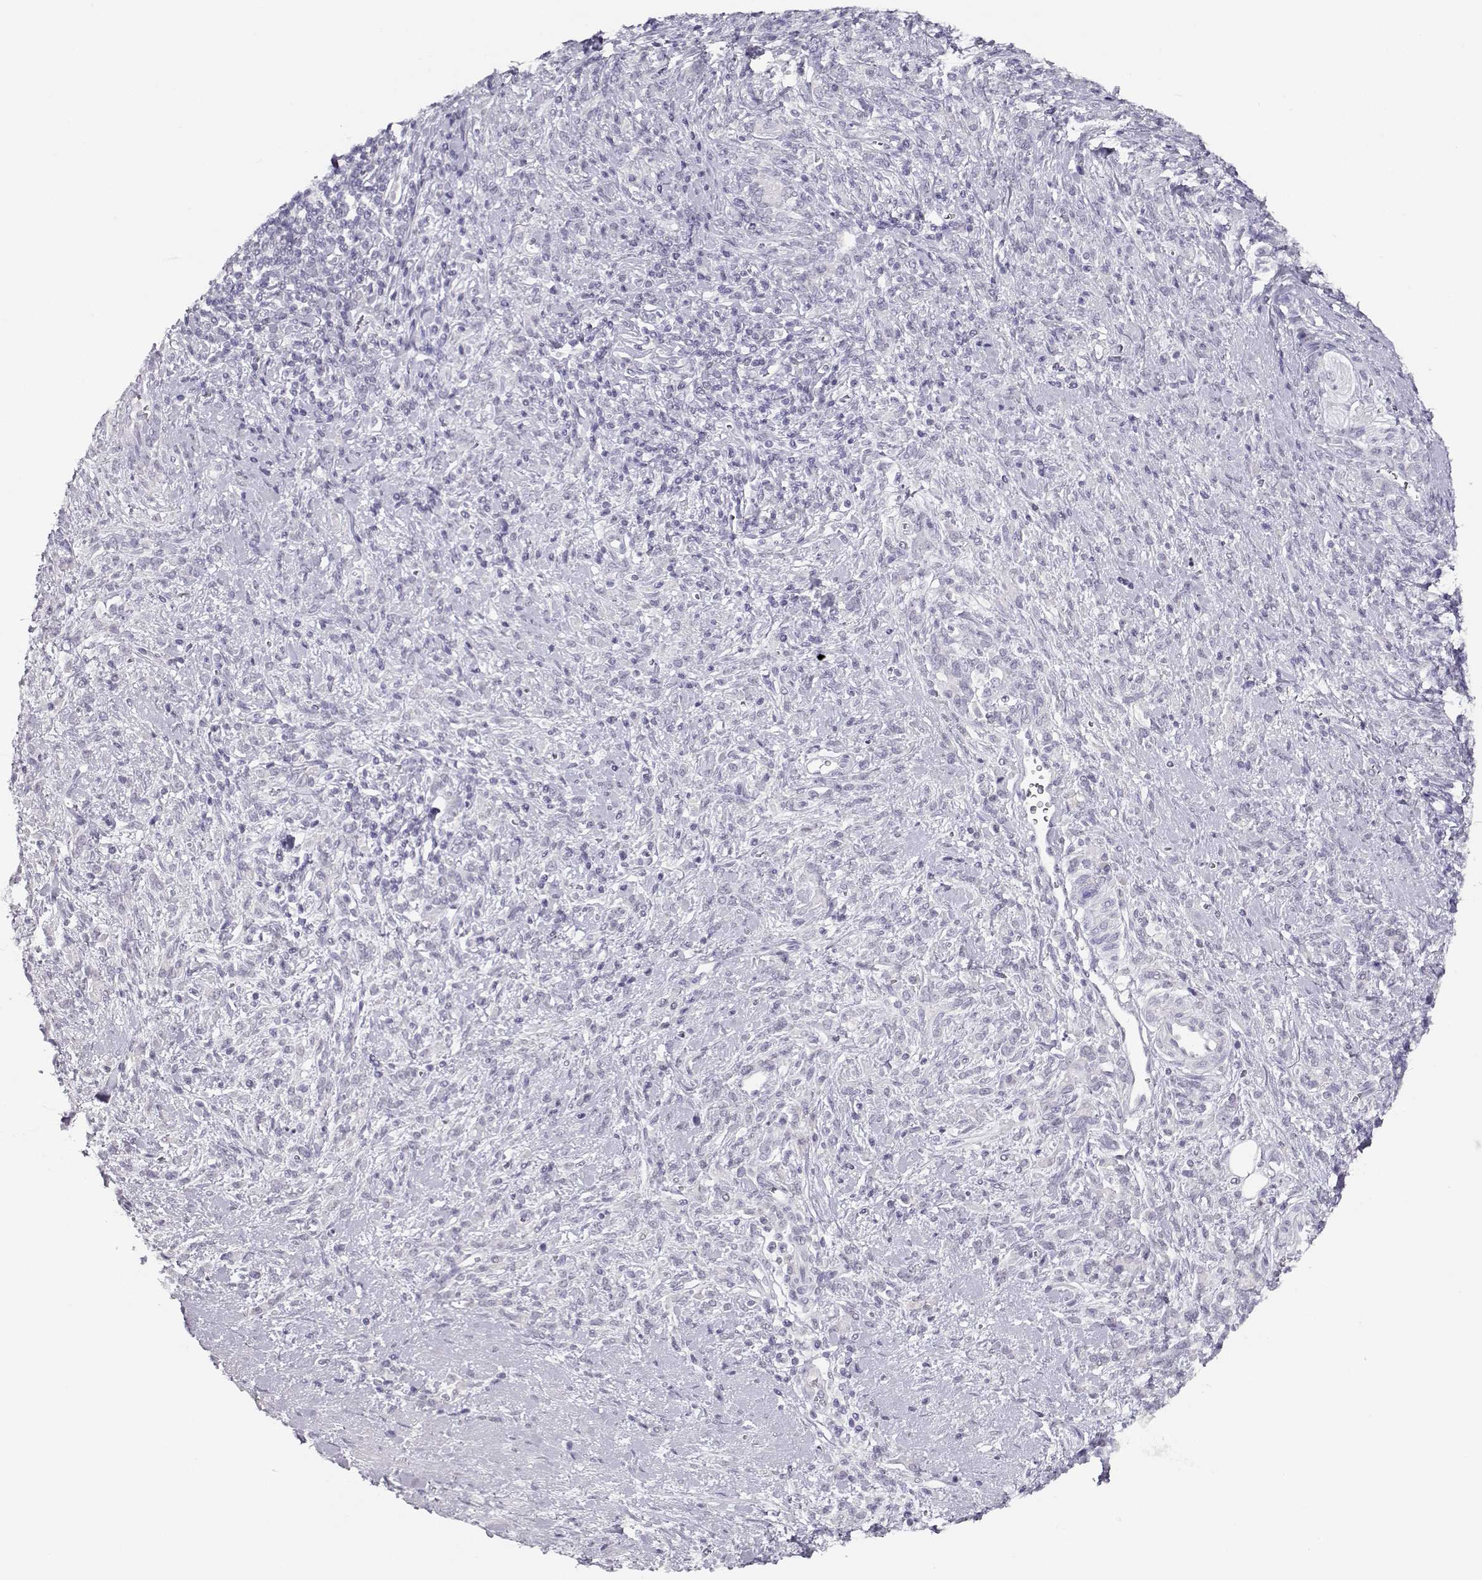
{"staining": {"intensity": "negative", "quantity": "none", "location": "none"}, "tissue": "stomach cancer", "cell_type": "Tumor cells", "image_type": "cancer", "snomed": [{"axis": "morphology", "description": "Adenocarcinoma, NOS"}, {"axis": "topography", "description": "Stomach"}], "caption": "Stomach cancer was stained to show a protein in brown. There is no significant expression in tumor cells.", "gene": "IMPG1", "patient": {"sex": "female", "age": 57}}